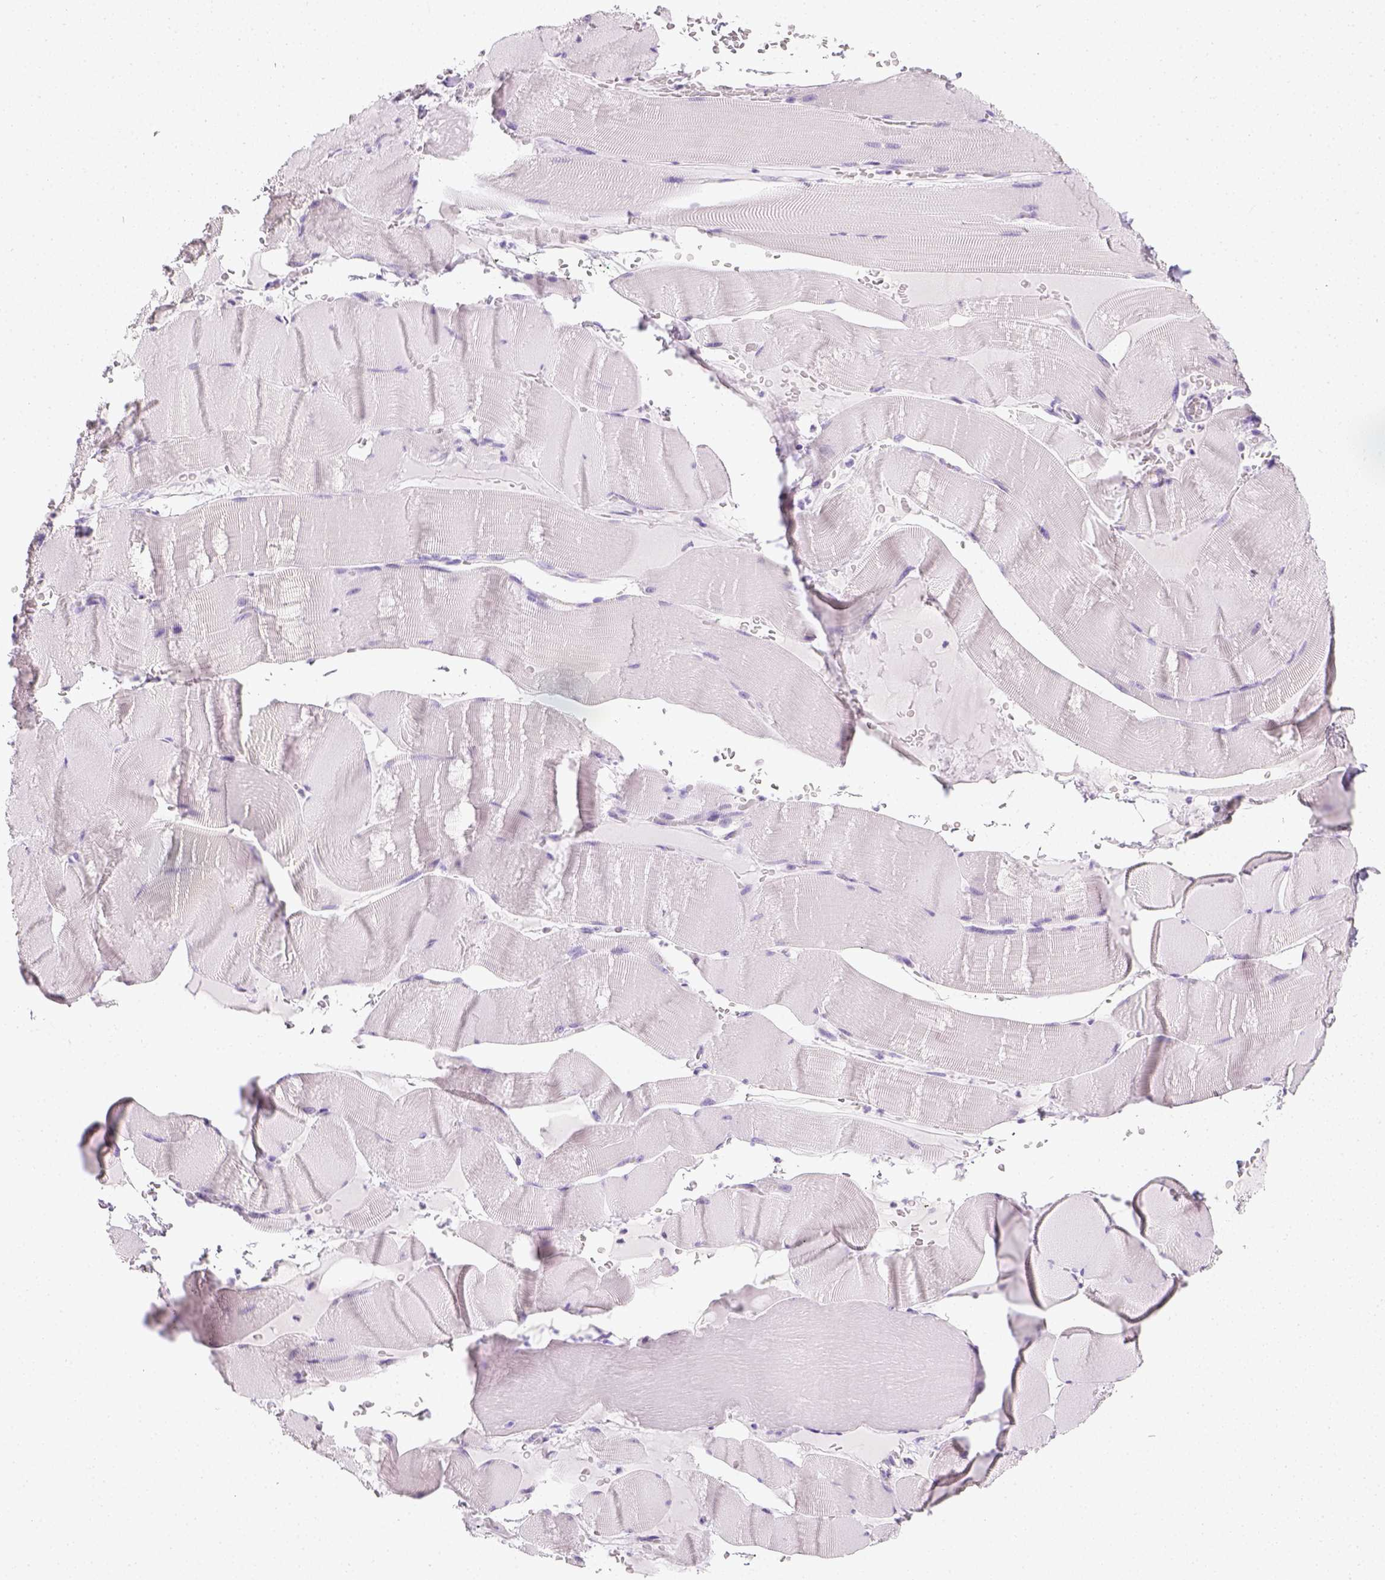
{"staining": {"intensity": "negative", "quantity": "none", "location": "none"}, "tissue": "skeletal muscle", "cell_type": "Myocytes", "image_type": "normal", "snomed": [{"axis": "morphology", "description": "Normal tissue, NOS"}, {"axis": "topography", "description": "Skeletal muscle"}], "caption": "A histopathology image of skeletal muscle stained for a protein exhibits no brown staining in myocytes.", "gene": "LGSN", "patient": {"sex": "male", "age": 56}}